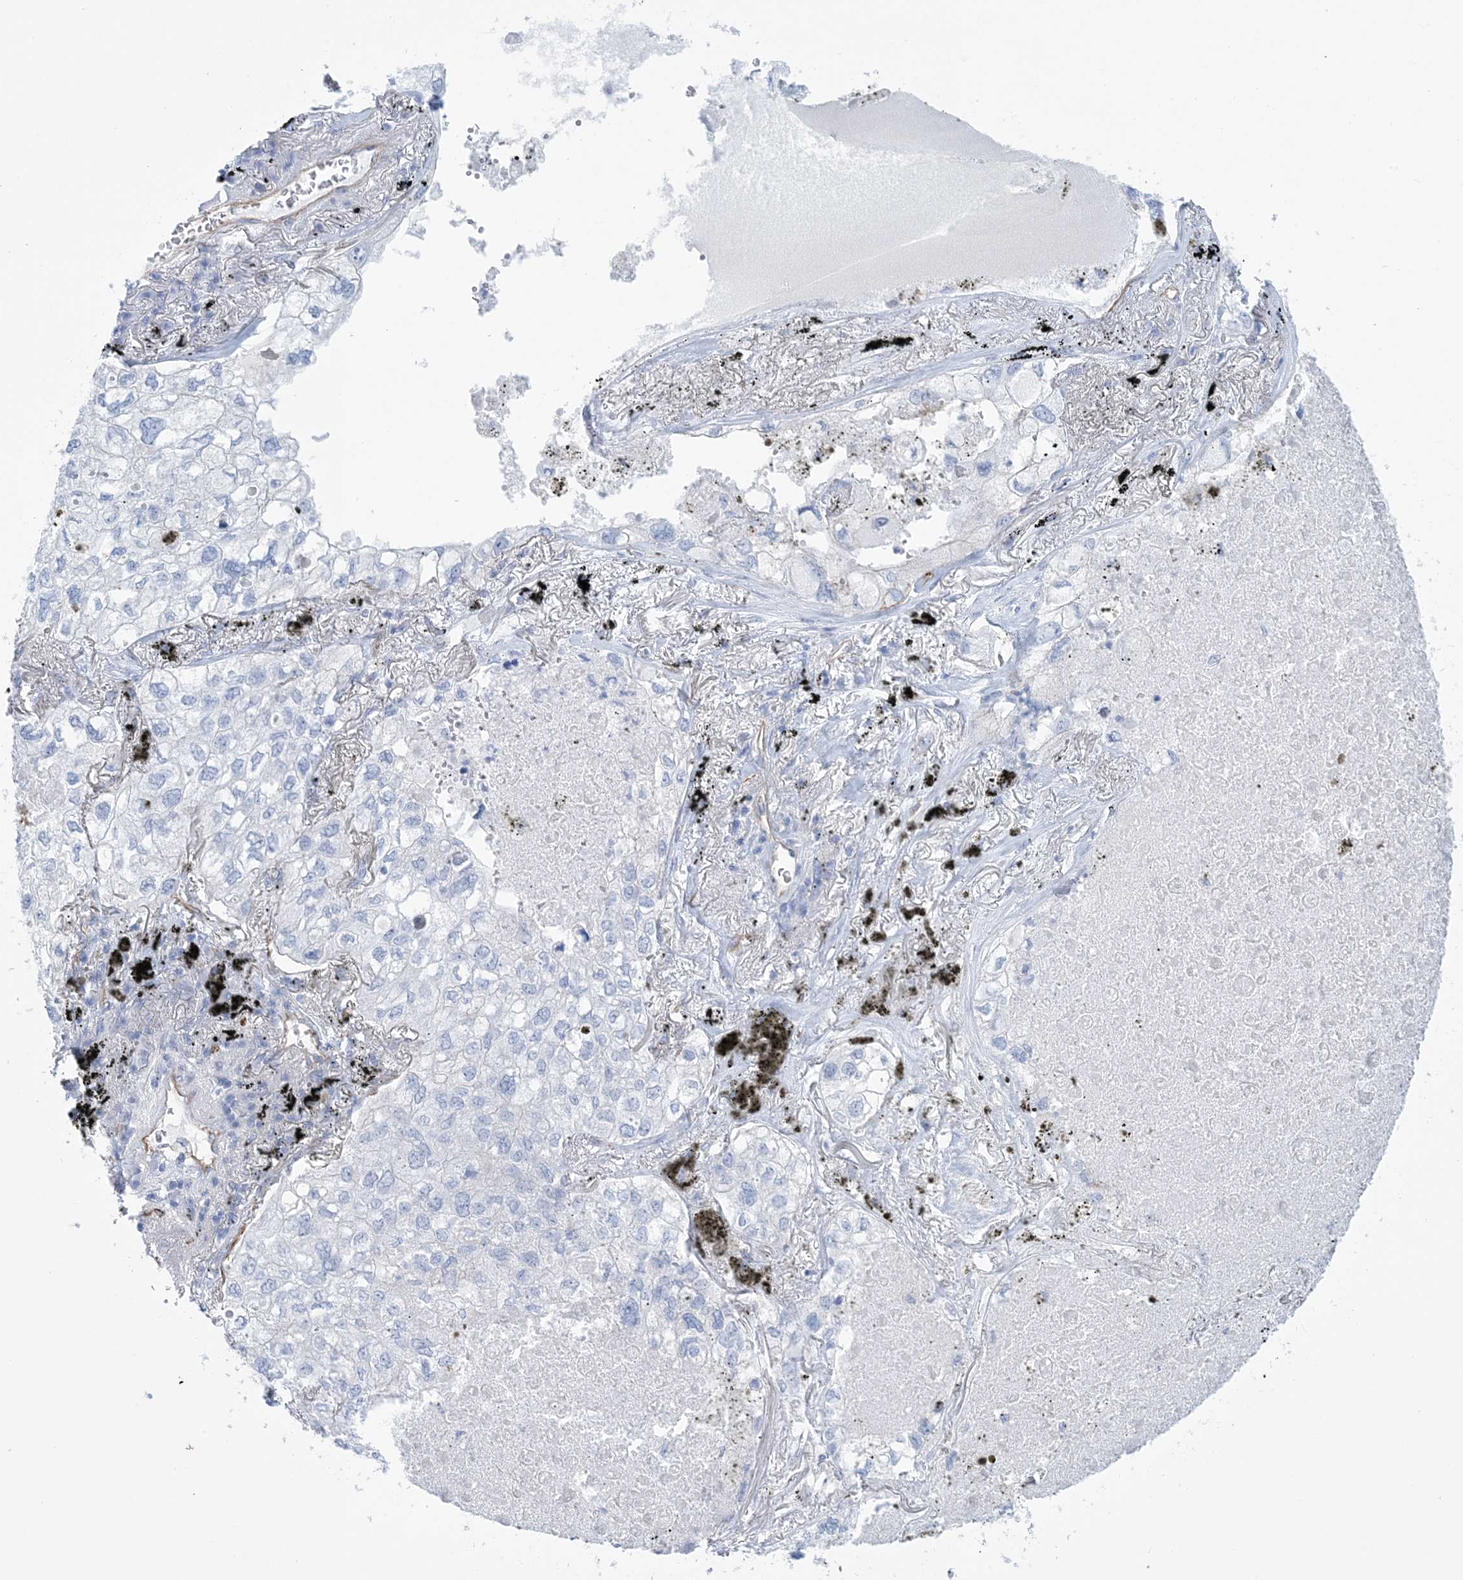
{"staining": {"intensity": "negative", "quantity": "none", "location": "none"}, "tissue": "lung cancer", "cell_type": "Tumor cells", "image_type": "cancer", "snomed": [{"axis": "morphology", "description": "Adenocarcinoma, NOS"}, {"axis": "topography", "description": "Lung"}], "caption": "High magnification brightfield microscopy of adenocarcinoma (lung) stained with DAB (brown) and counterstained with hematoxylin (blue): tumor cells show no significant expression.", "gene": "SHANK1", "patient": {"sex": "male", "age": 65}}